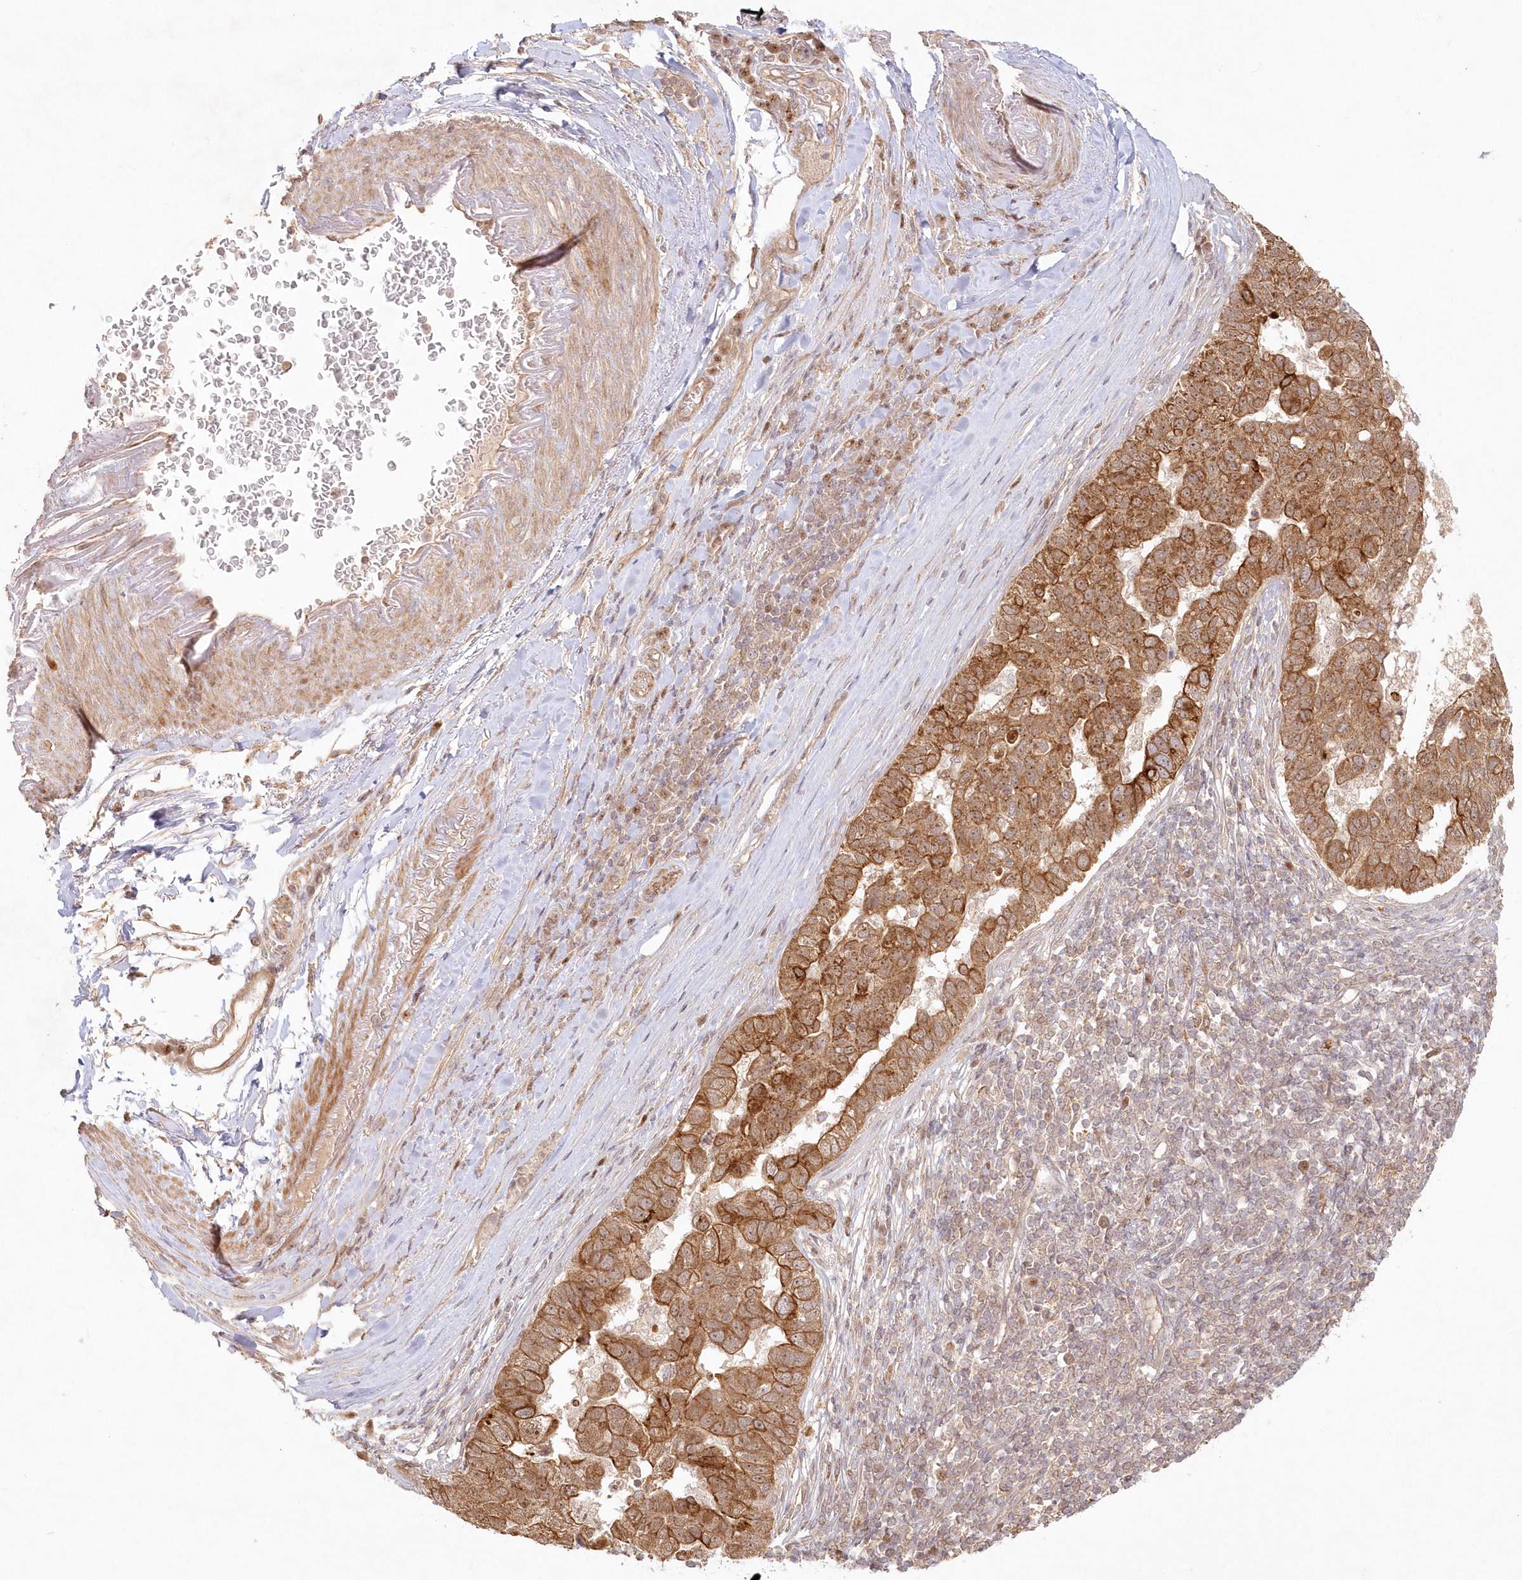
{"staining": {"intensity": "moderate", "quantity": ">75%", "location": "cytoplasmic/membranous"}, "tissue": "pancreatic cancer", "cell_type": "Tumor cells", "image_type": "cancer", "snomed": [{"axis": "morphology", "description": "Adenocarcinoma, NOS"}, {"axis": "topography", "description": "Pancreas"}], "caption": "Immunohistochemical staining of human pancreatic adenocarcinoma displays medium levels of moderate cytoplasmic/membranous positivity in about >75% of tumor cells. The protein is shown in brown color, while the nuclei are stained blue.", "gene": "KIAA0232", "patient": {"sex": "female", "age": 61}}